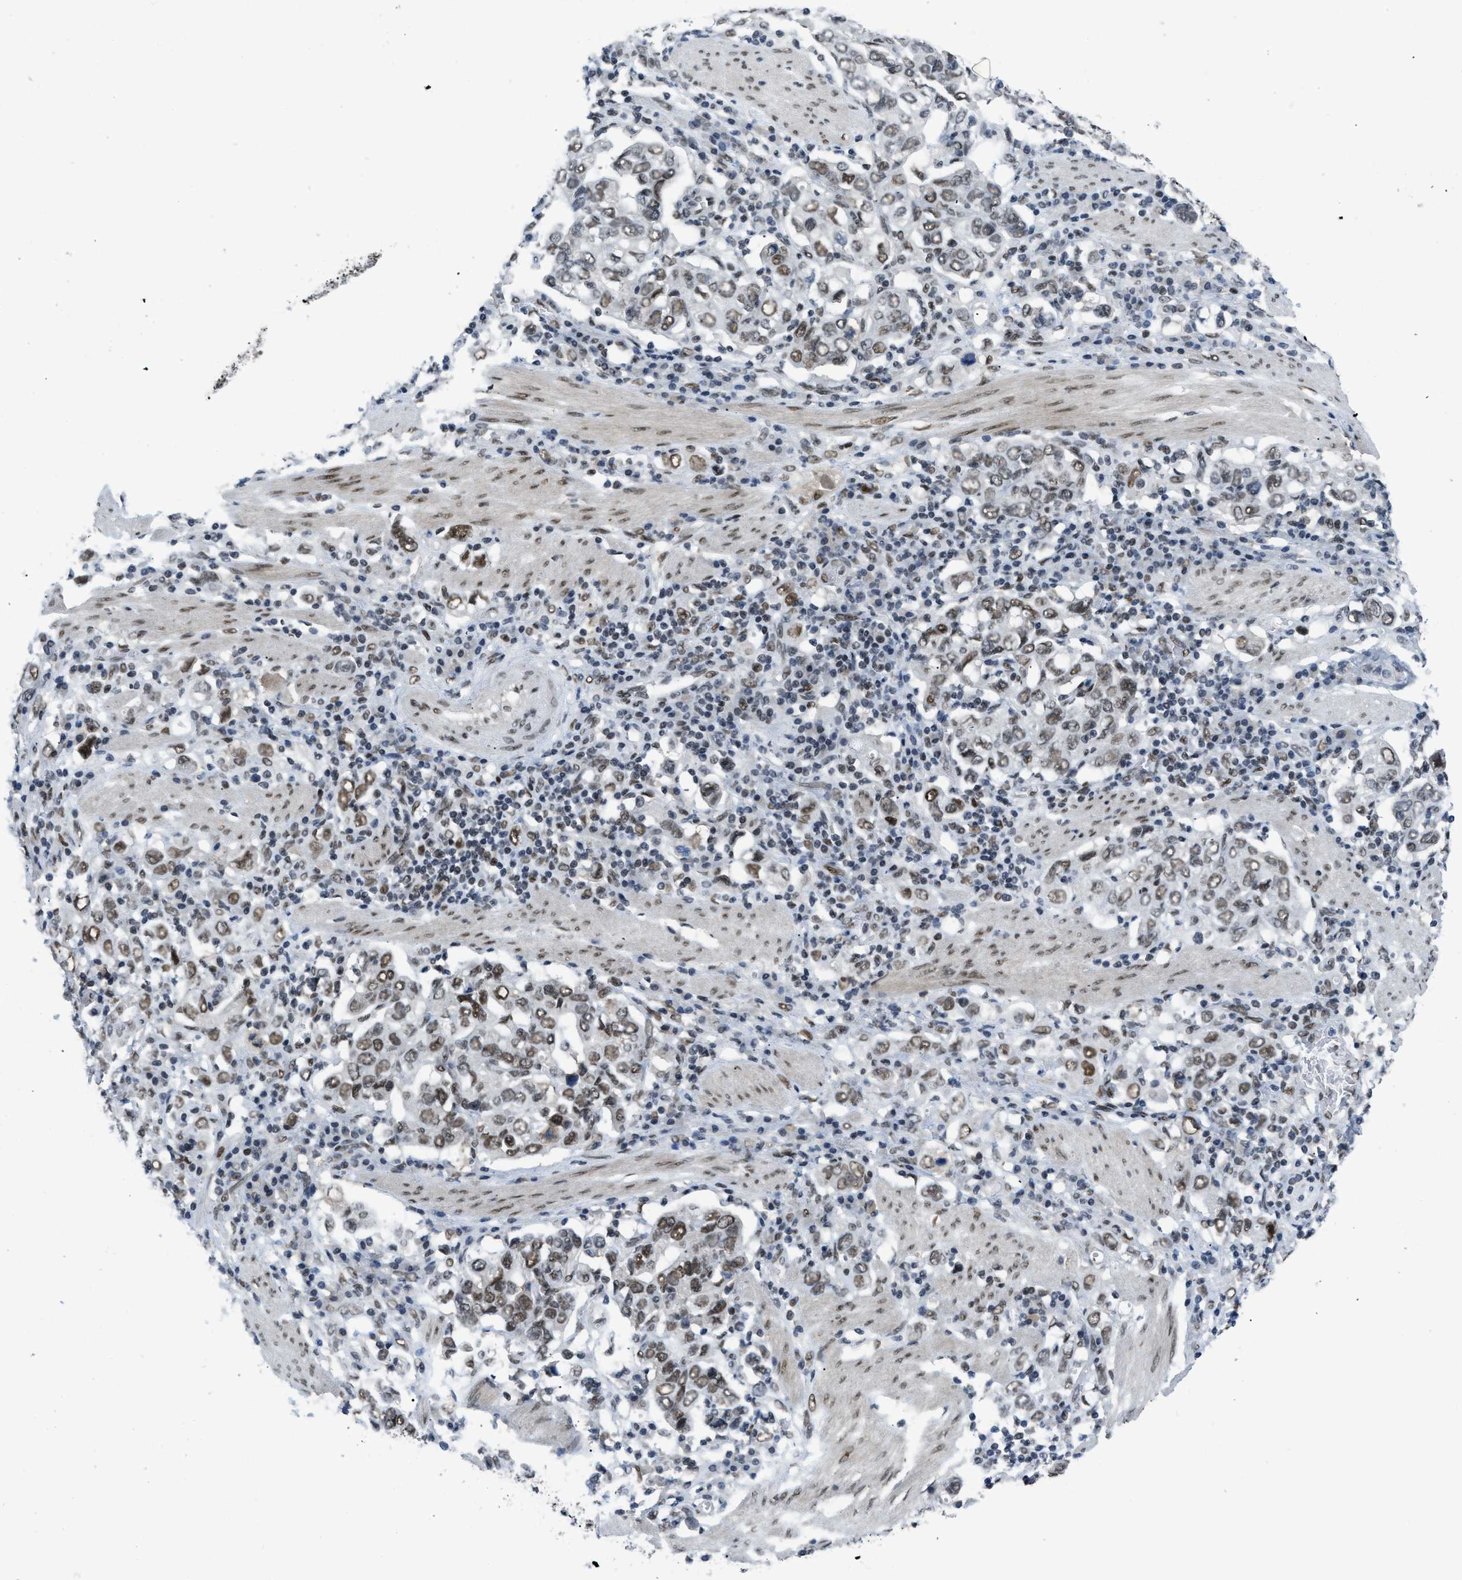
{"staining": {"intensity": "moderate", "quantity": ">75%", "location": "nuclear"}, "tissue": "stomach cancer", "cell_type": "Tumor cells", "image_type": "cancer", "snomed": [{"axis": "morphology", "description": "Adenocarcinoma, NOS"}, {"axis": "topography", "description": "Stomach, upper"}], "caption": "IHC photomicrograph of stomach cancer (adenocarcinoma) stained for a protein (brown), which shows medium levels of moderate nuclear expression in approximately >75% of tumor cells.", "gene": "GATAD2B", "patient": {"sex": "male", "age": 62}}